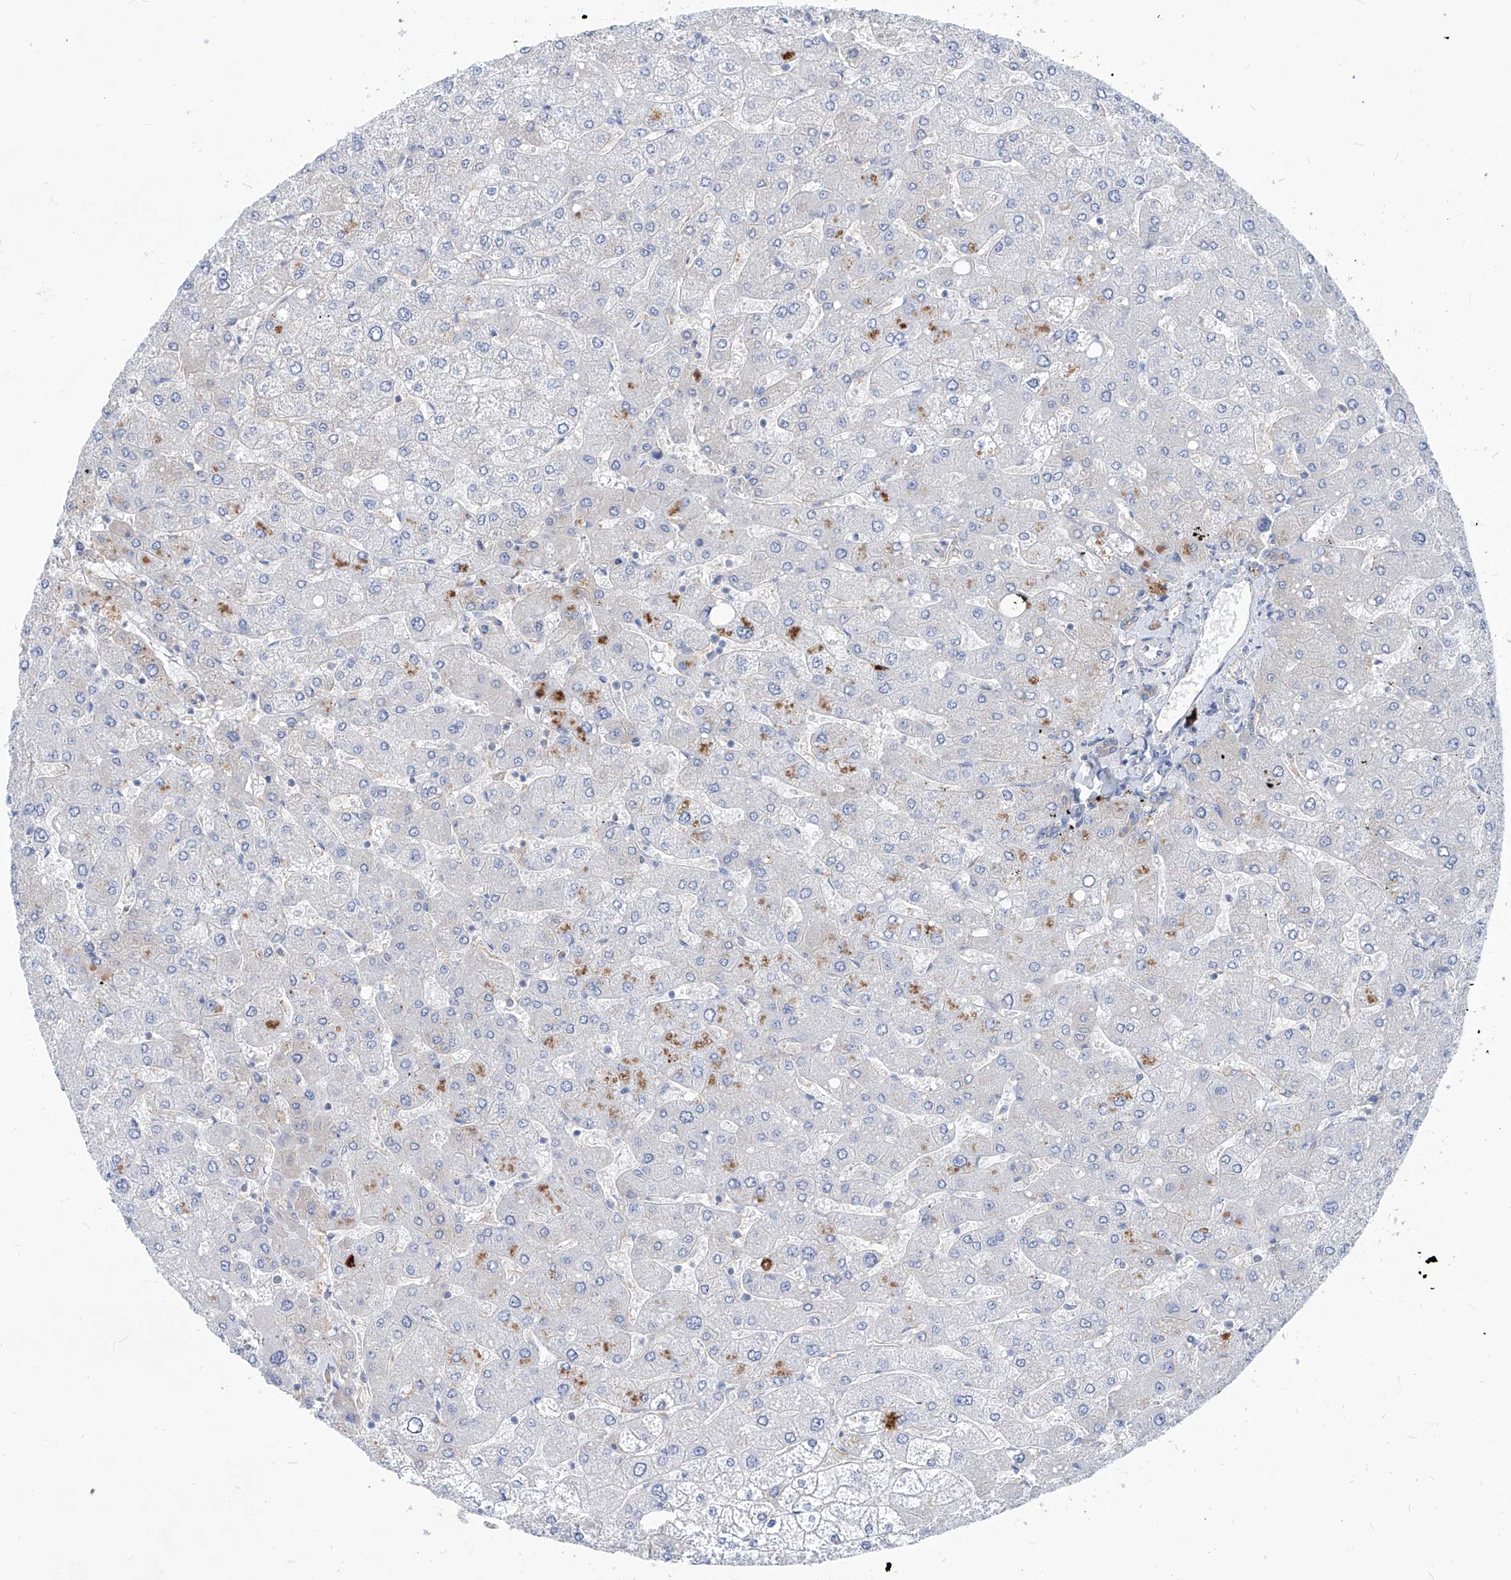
{"staining": {"intensity": "weak", "quantity": "25%-75%", "location": "cytoplasmic/membranous"}, "tissue": "liver", "cell_type": "Cholangiocytes", "image_type": "normal", "snomed": [{"axis": "morphology", "description": "Normal tissue, NOS"}, {"axis": "topography", "description": "Liver"}], "caption": "Immunohistochemistry histopathology image of normal liver: human liver stained using IHC displays low levels of weak protein expression localized specifically in the cytoplasmic/membranous of cholangiocytes, appearing as a cytoplasmic/membranous brown color.", "gene": "AKAP10", "patient": {"sex": "male", "age": 55}}